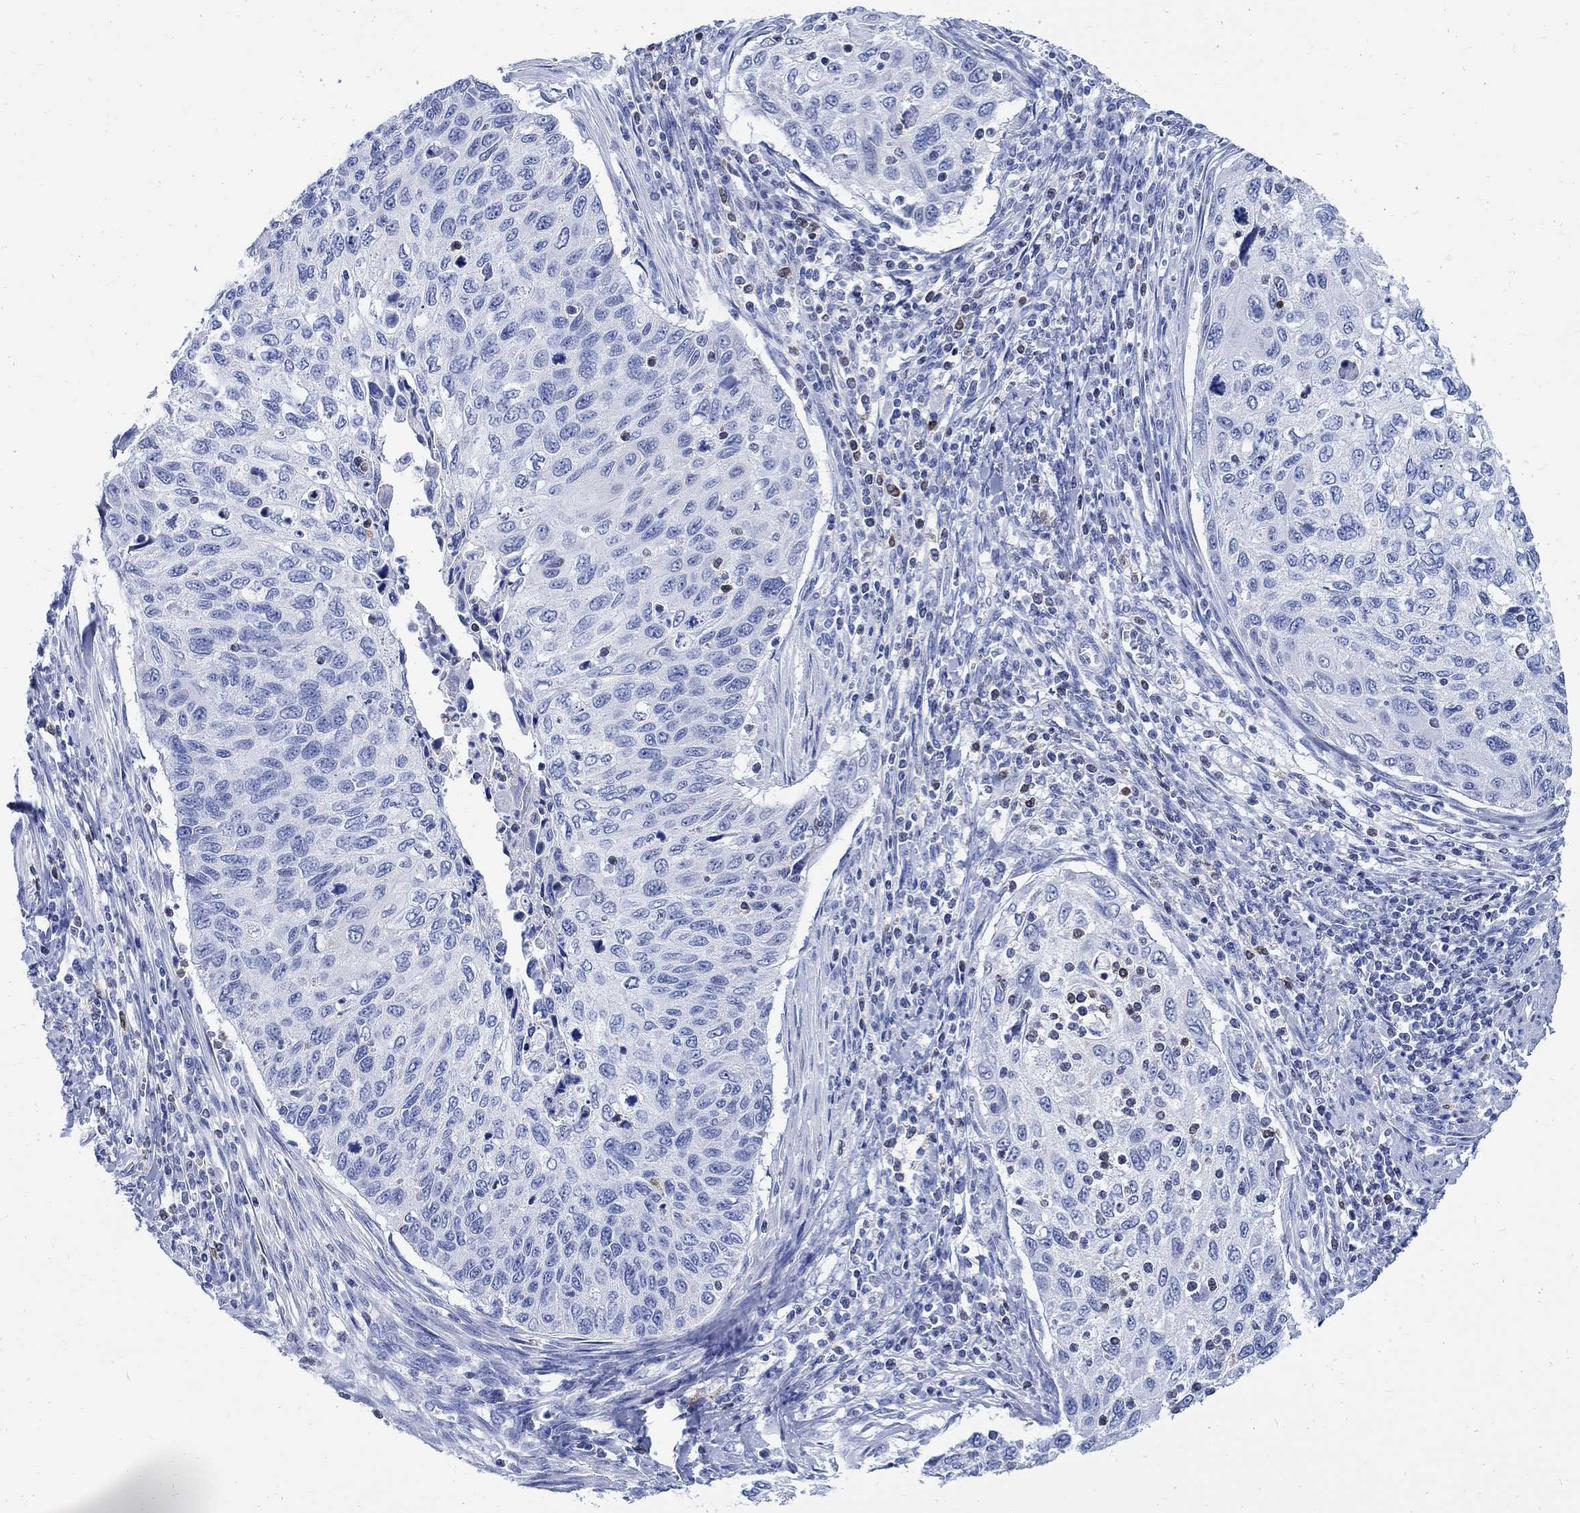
{"staining": {"intensity": "negative", "quantity": "none", "location": "none"}, "tissue": "cervical cancer", "cell_type": "Tumor cells", "image_type": "cancer", "snomed": [{"axis": "morphology", "description": "Squamous cell carcinoma, NOS"}, {"axis": "topography", "description": "Cervix"}], "caption": "Cervical cancer (squamous cell carcinoma) was stained to show a protein in brown. There is no significant expression in tumor cells.", "gene": "CPLX2", "patient": {"sex": "female", "age": 70}}